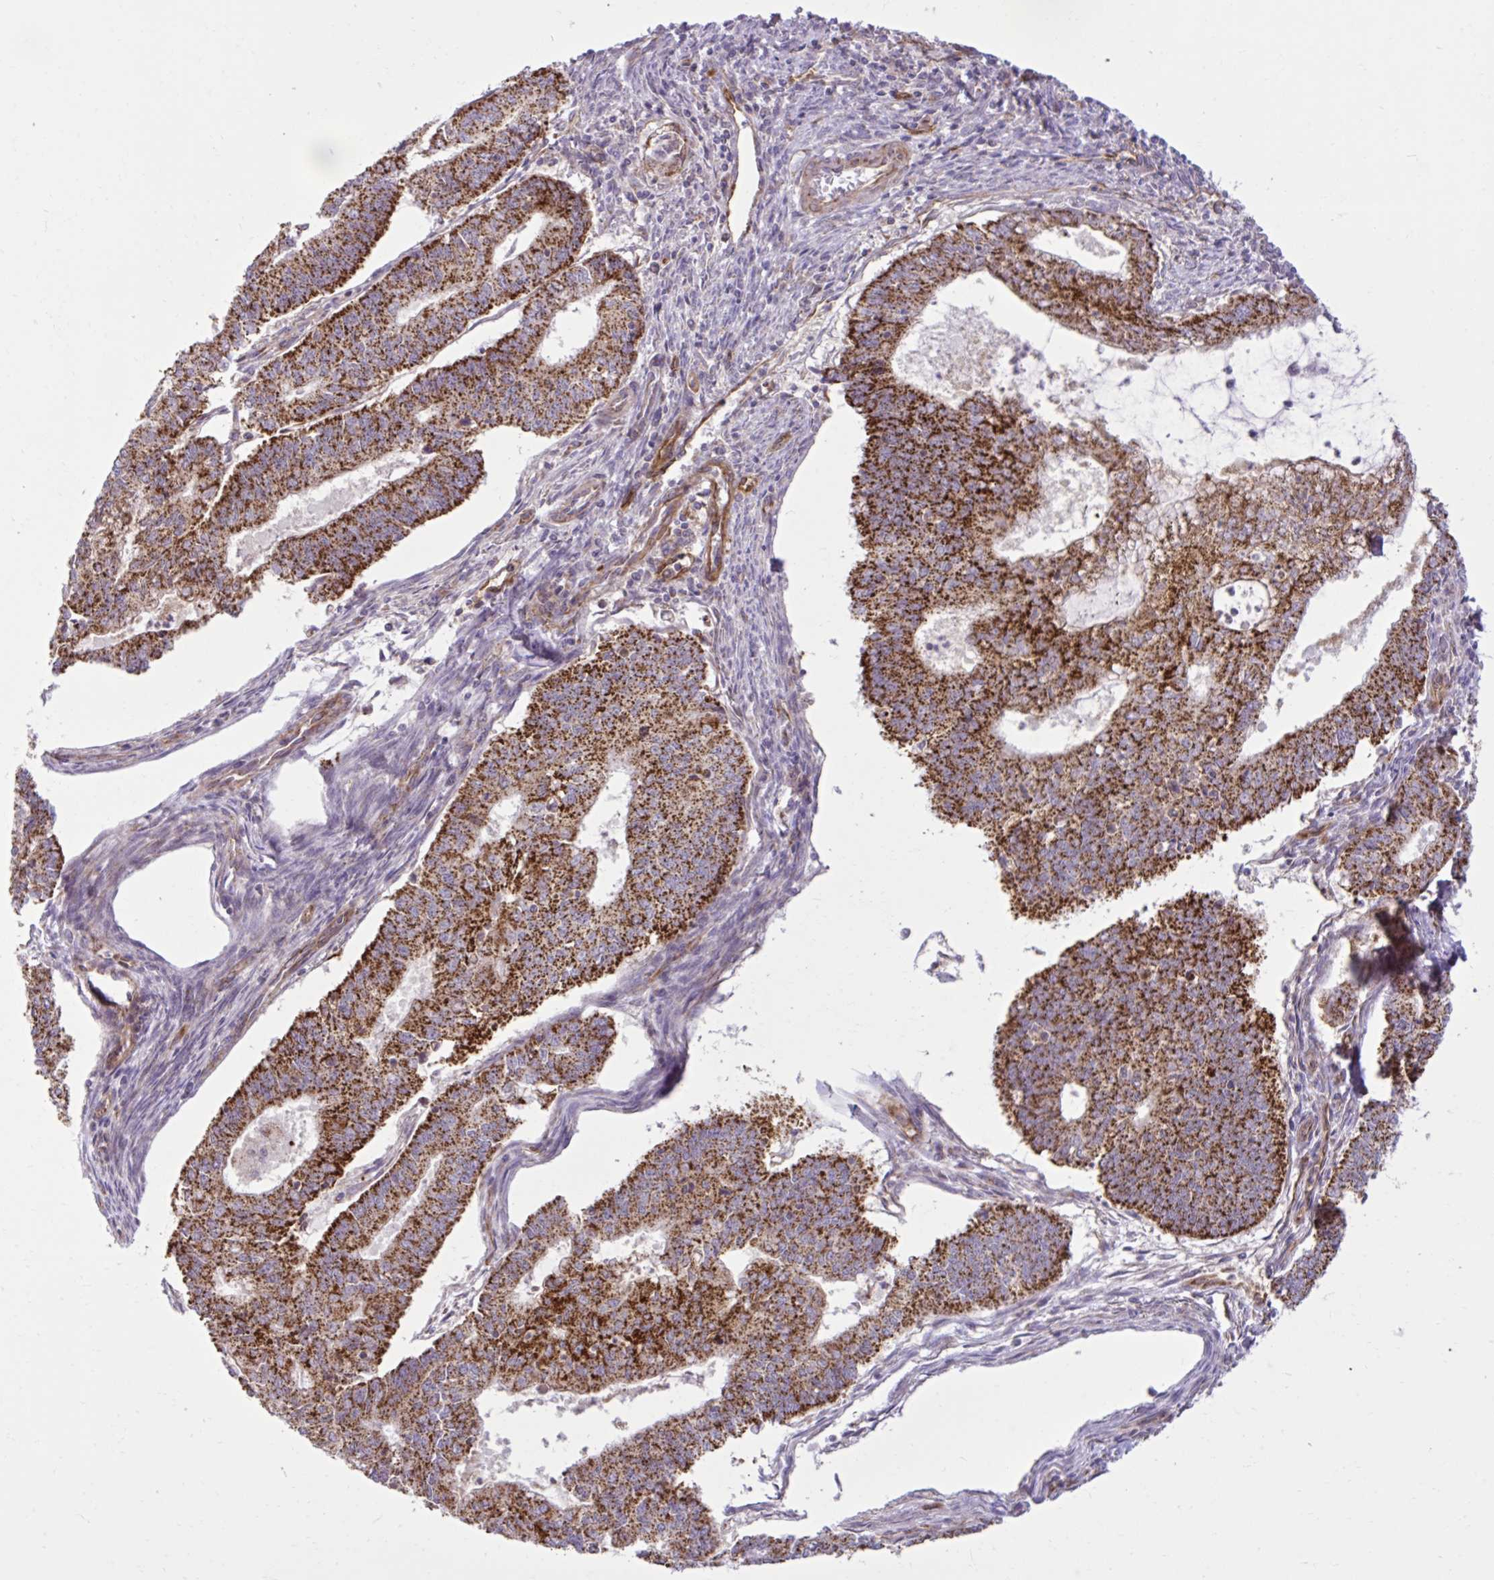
{"staining": {"intensity": "strong", "quantity": ">75%", "location": "cytoplasmic/membranous"}, "tissue": "endometrial cancer", "cell_type": "Tumor cells", "image_type": "cancer", "snomed": [{"axis": "morphology", "description": "Adenocarcinoma, NOS"}, {"axis": "topography", "description": "Endometrium"}], "caption": "This histopathology image reveals immunohistochemistry staining of endometrial adenocarcinoma, with high strong cytoplasmic/membranous expression in about >75% of tumor cells.", "gene": "LIMS1", "patient": {"sex": "female", "age": 61}}